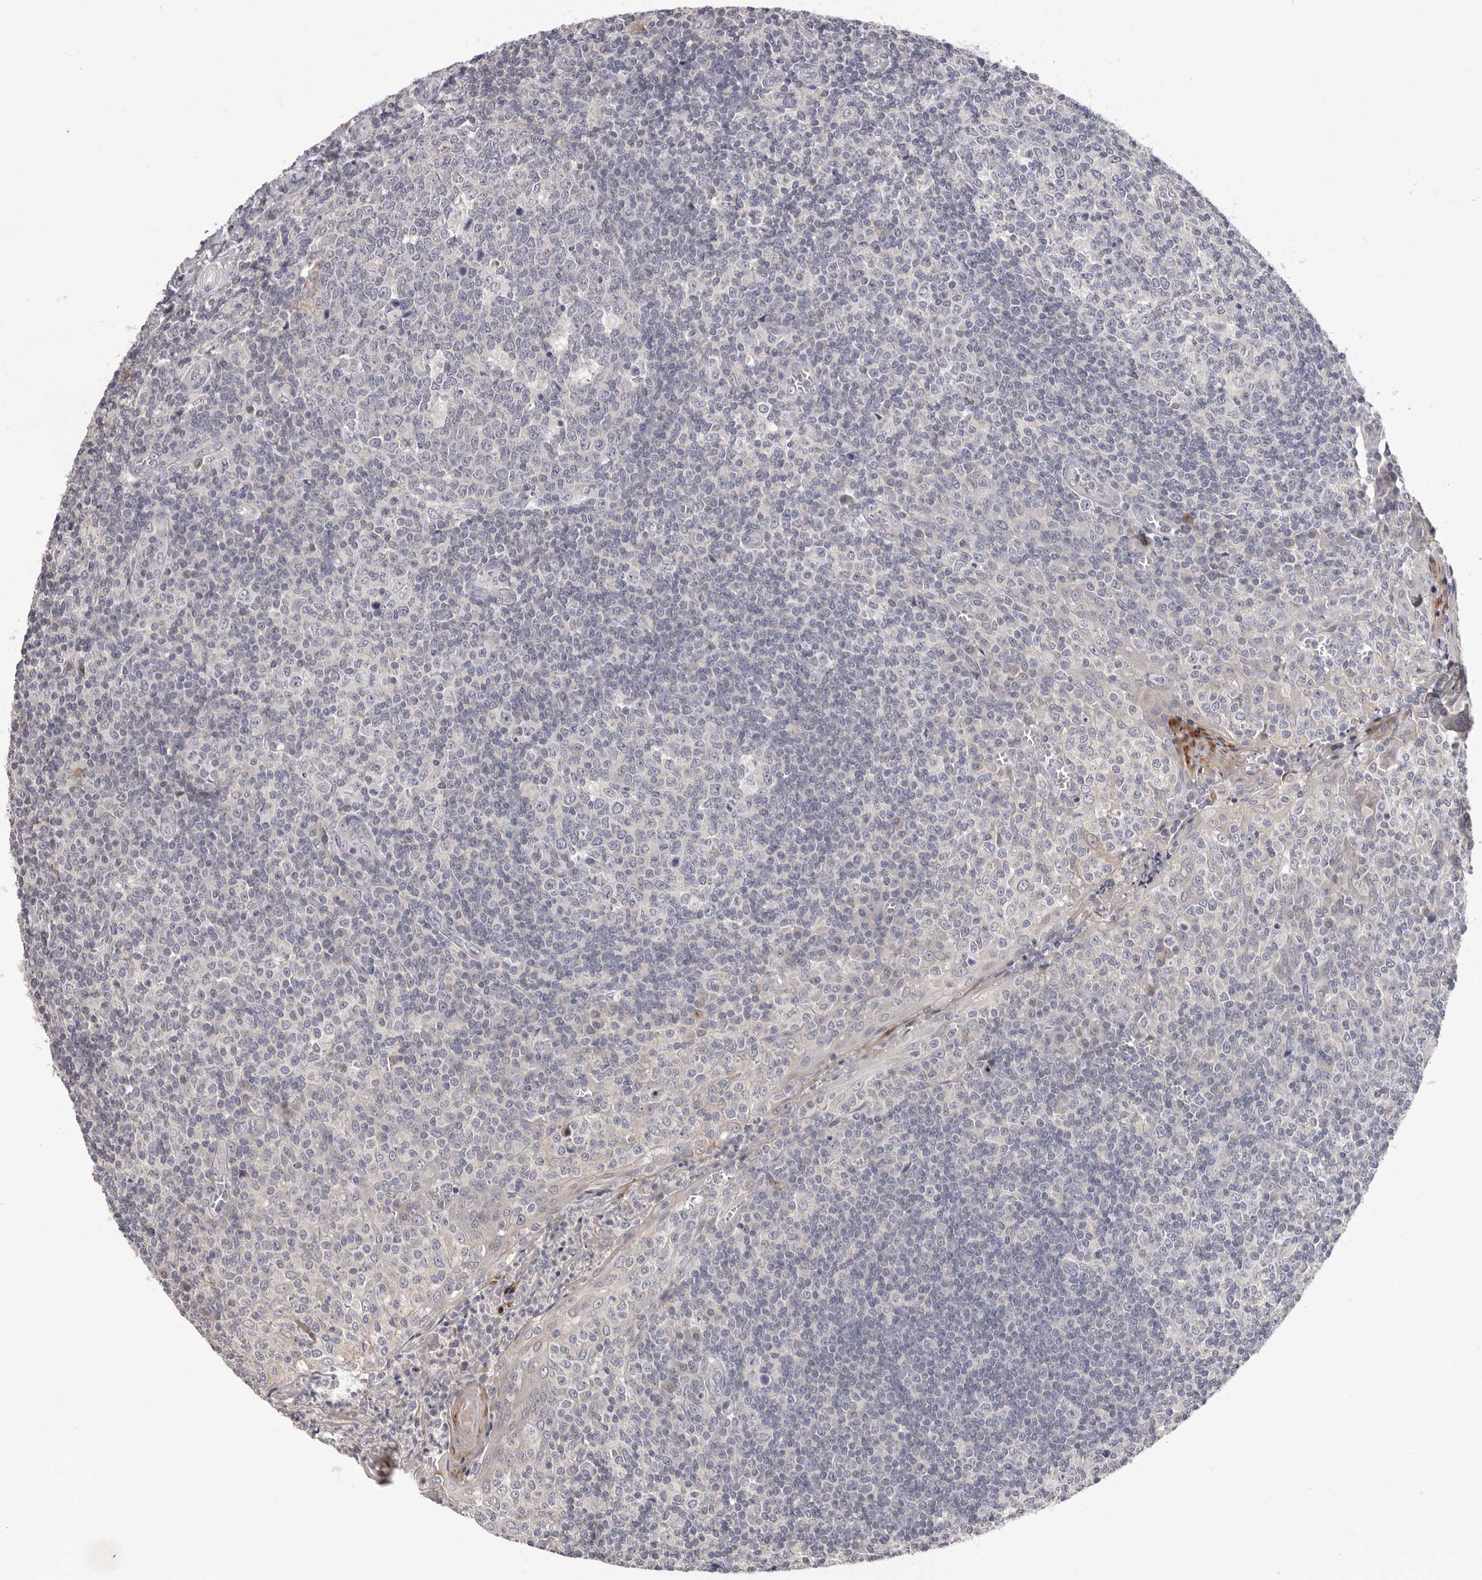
{"staining": {"intensity": "negative", "quantity": "none", "location": "none"}, "tissue": "tonsil", "cell_type": "Germinal center cells", "image_type": "normal", "snomed": [{"axis": "morphology", "description": "Normal tissue, NOS"}, {"axis": "topography", "description": "Tonsil"}], "caption": "Normal tonsil was stained to show a protein in brown. There is no significant staining in germinal center cells. (Brightfield microscopy of DAB (3,3'-diaminobenzidine) IHC at high magnification).", "gene": "DOP1A", "patient": {"sex": "female", "age": 19}}